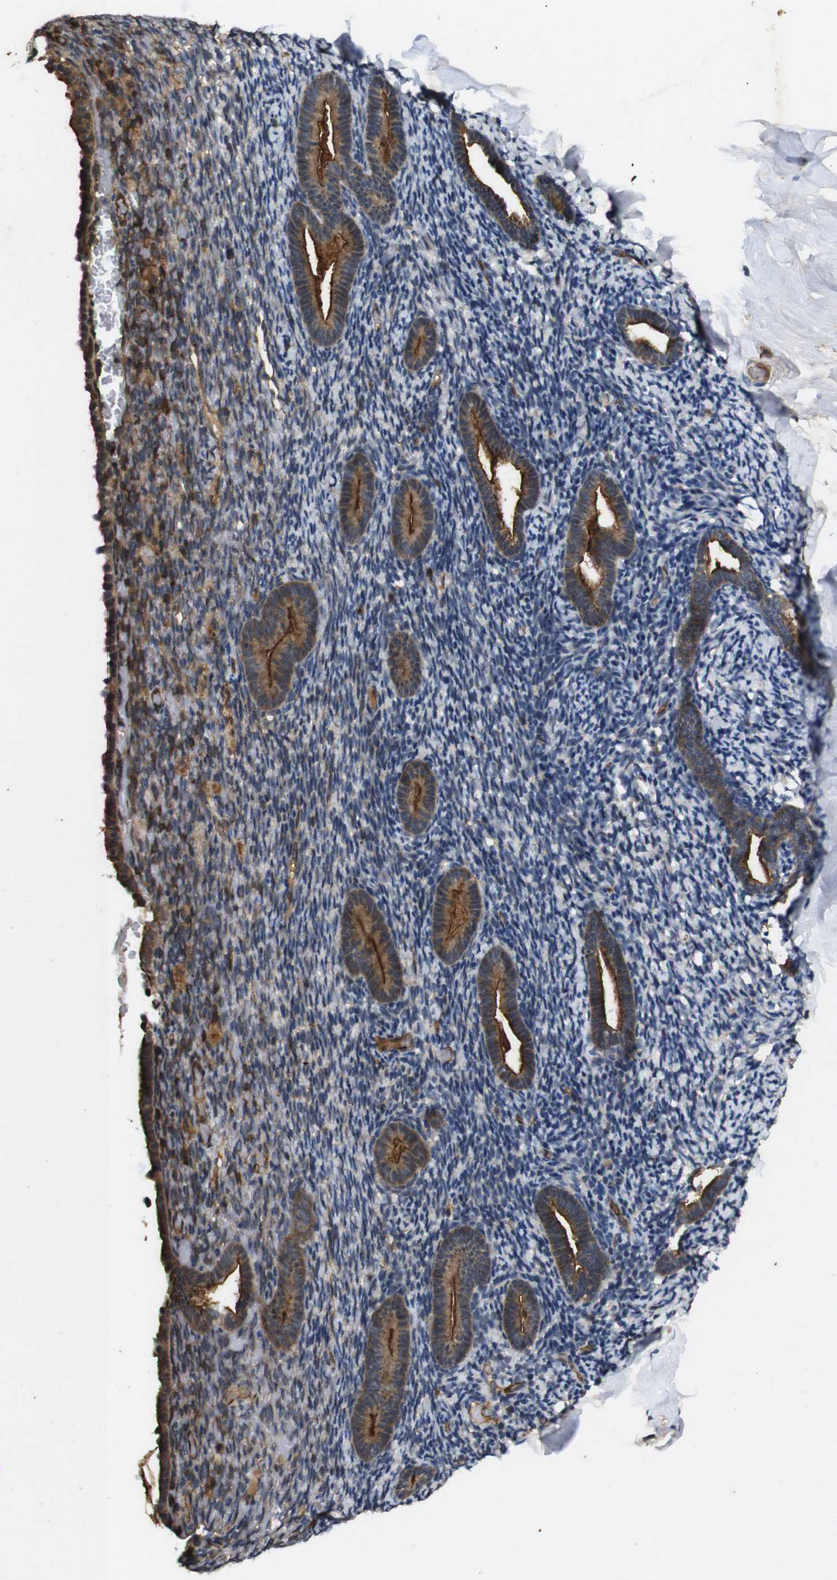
{"staining": {"intensity": "weak", "quantity": "25%-75%", "location": "cytoplasmic/membranous"}, "tissue": "endometrium", "cell_type": "Cells in endometrial stroma", "image_type": "normal", "snomed": [{"axis": "morphology", "description": "Normal tissue, NOS"}, {"axis": "topography", "description": "Endometrium"}], "caption": "This histopathology image exhibits immunohistochemistry (IHC) staining of normal endometrium, with low weak cytoplasmic/membranous positivity in about 25%-75% of cells in endometrial stroma.", "gene": "RIPK1", "patient": {"sex": "female", "age": 51}}